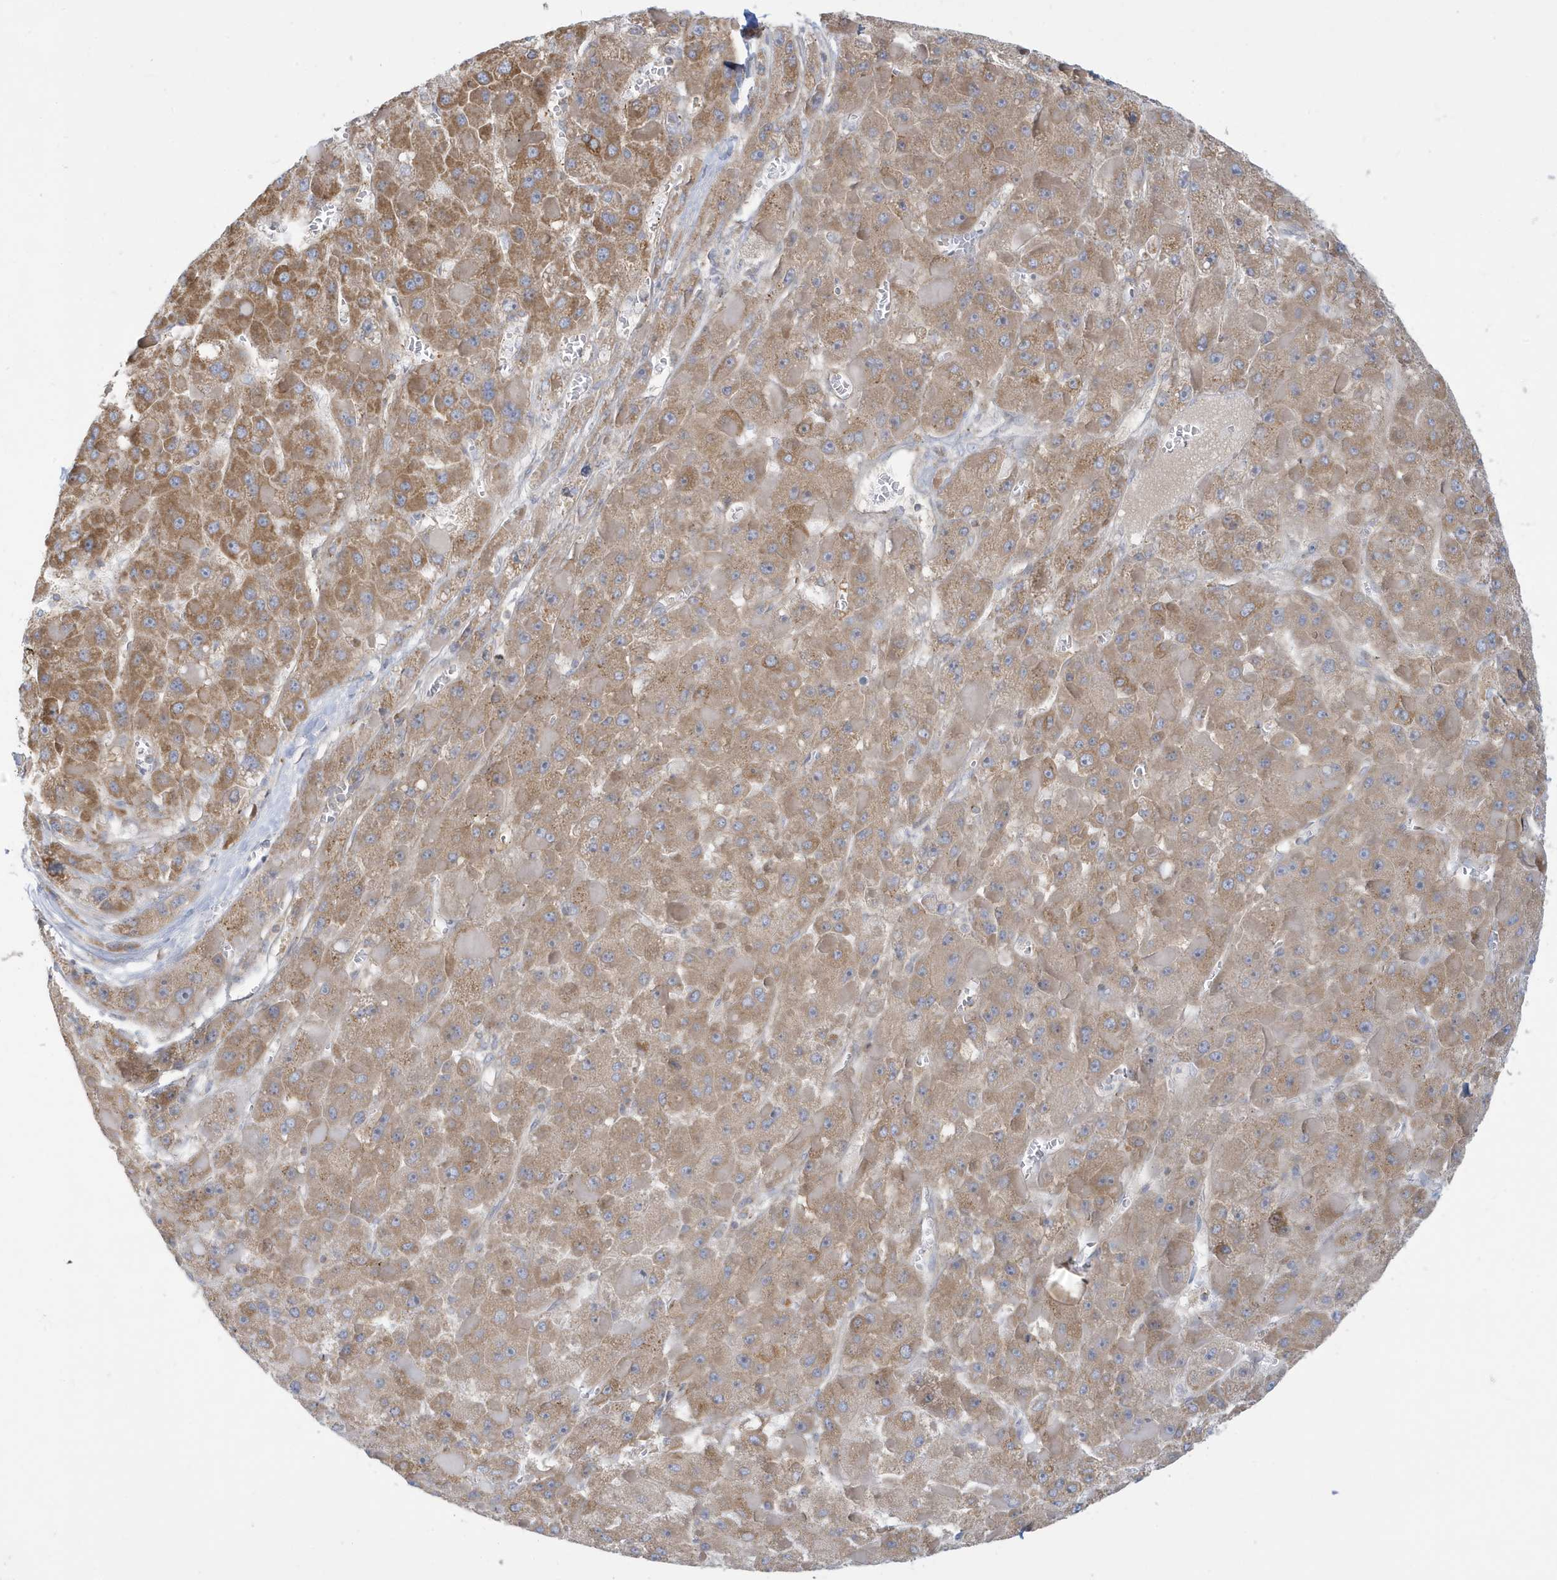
{"staining": {"intensity": "moderate", "quantity": ">75%", "location": "cytoplasmic/membranous"}, "tissue": "liver cancer", "cell_type": "Tumor cells", "image_type": "cancer", "snomed": [{"axis": "morphology", "description": "Carcinoma, Hepatocellular, NOS"}, {"axis": "topography", "description": "Liver"}], "caption": "Immunohistochemical staining of human liver hepatocellular carcinoma demonstrates medium levels of moderate cytoplasmic/membranous positivity in about >75% of tumor cells. (DAB (3,3'-diaminobenzidine) = brown stain, brightfield microscopy at high magnification).", "gene": "SLAMF9", "patient": {"sex": "female", "age": 73}}